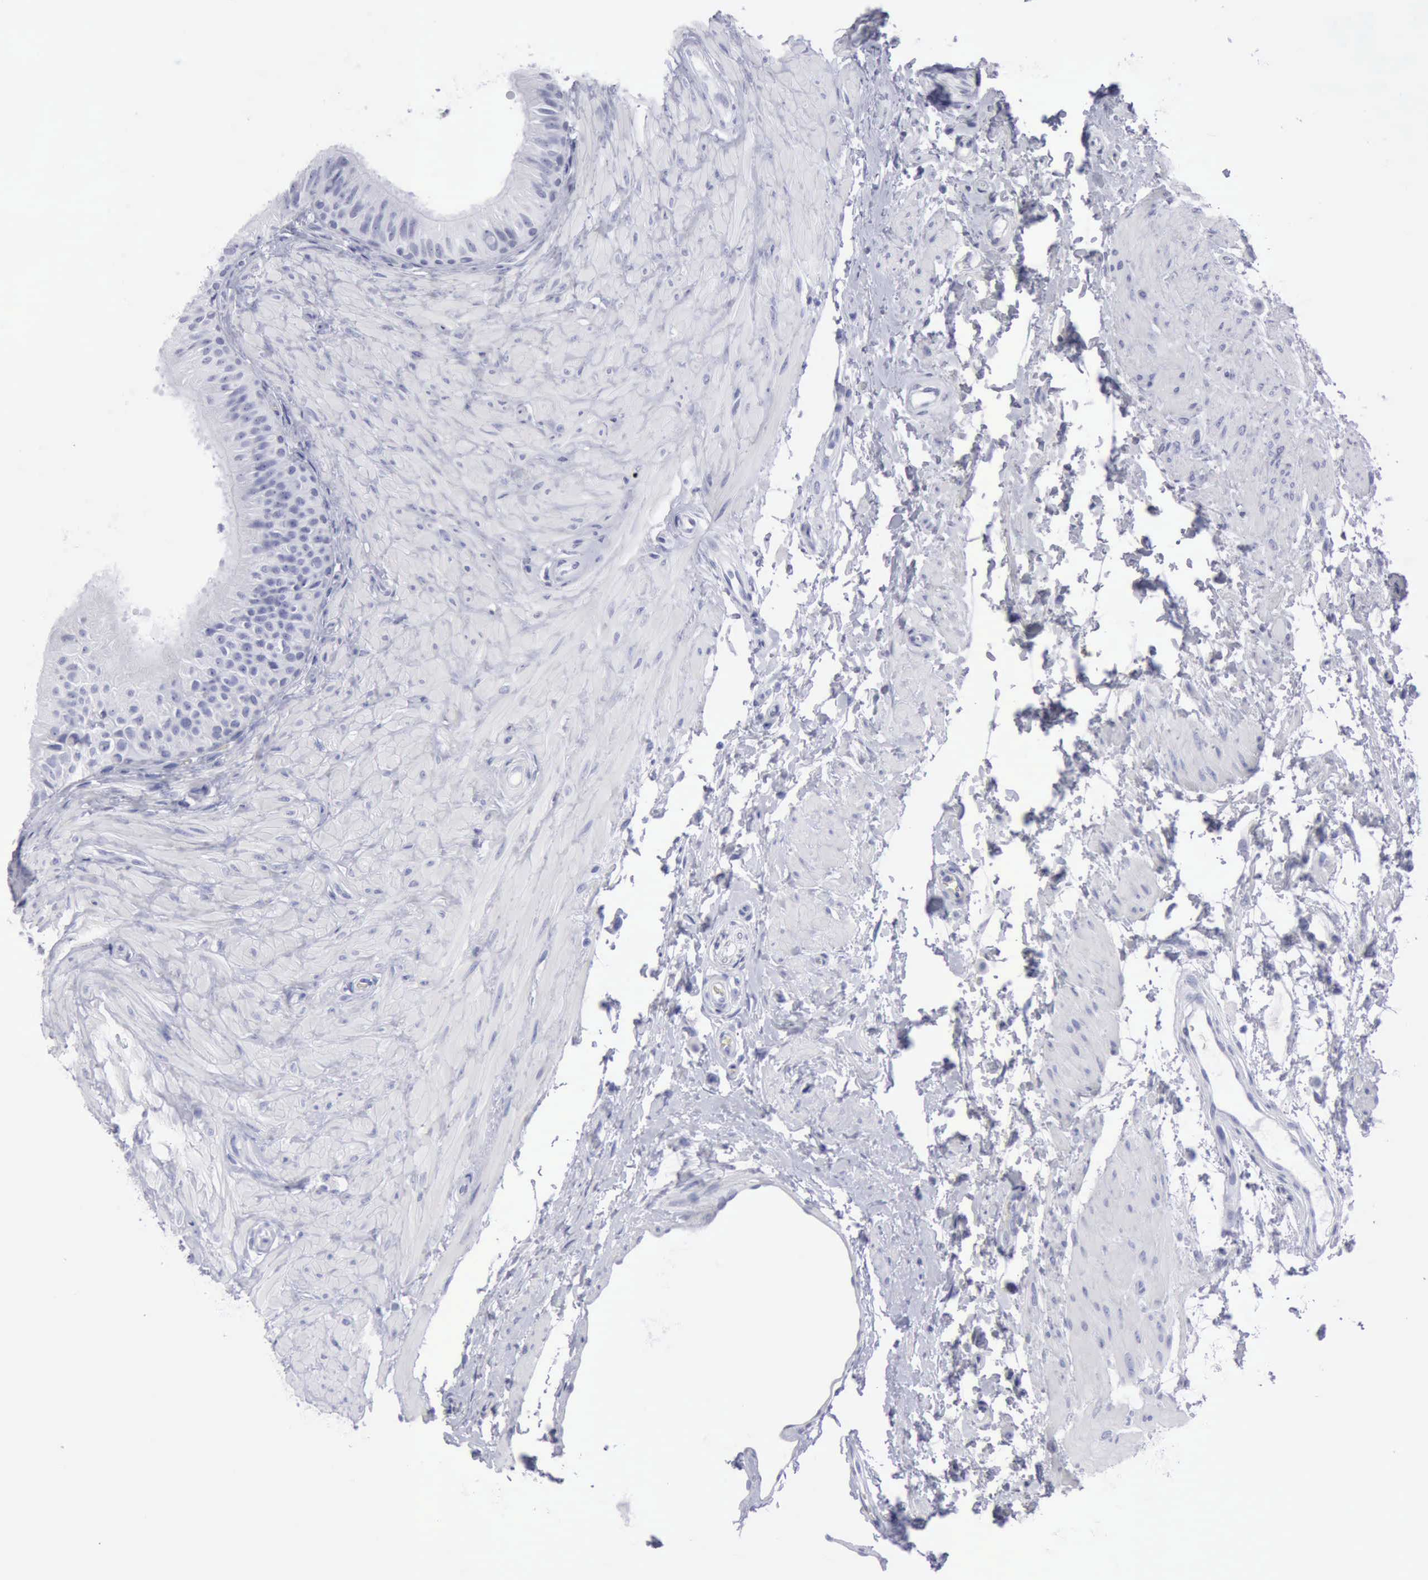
{"staining": {"intensity": "negative", "quantity": "none", "location": "none"}, "tissue": "epididymis", "cell_type": "Glandular cells", "image_type": "normal", "snomed": [{"axis": "morphology", "description": "Normal tissue, NOS"}, {"axis": "topography", "description": "Epididymis"}], "caption": "The image displays no staining of glandular cells in unremarkable epididymis.", "gene": "KRT13", "patient": {"sex": "male", "age": 68}}